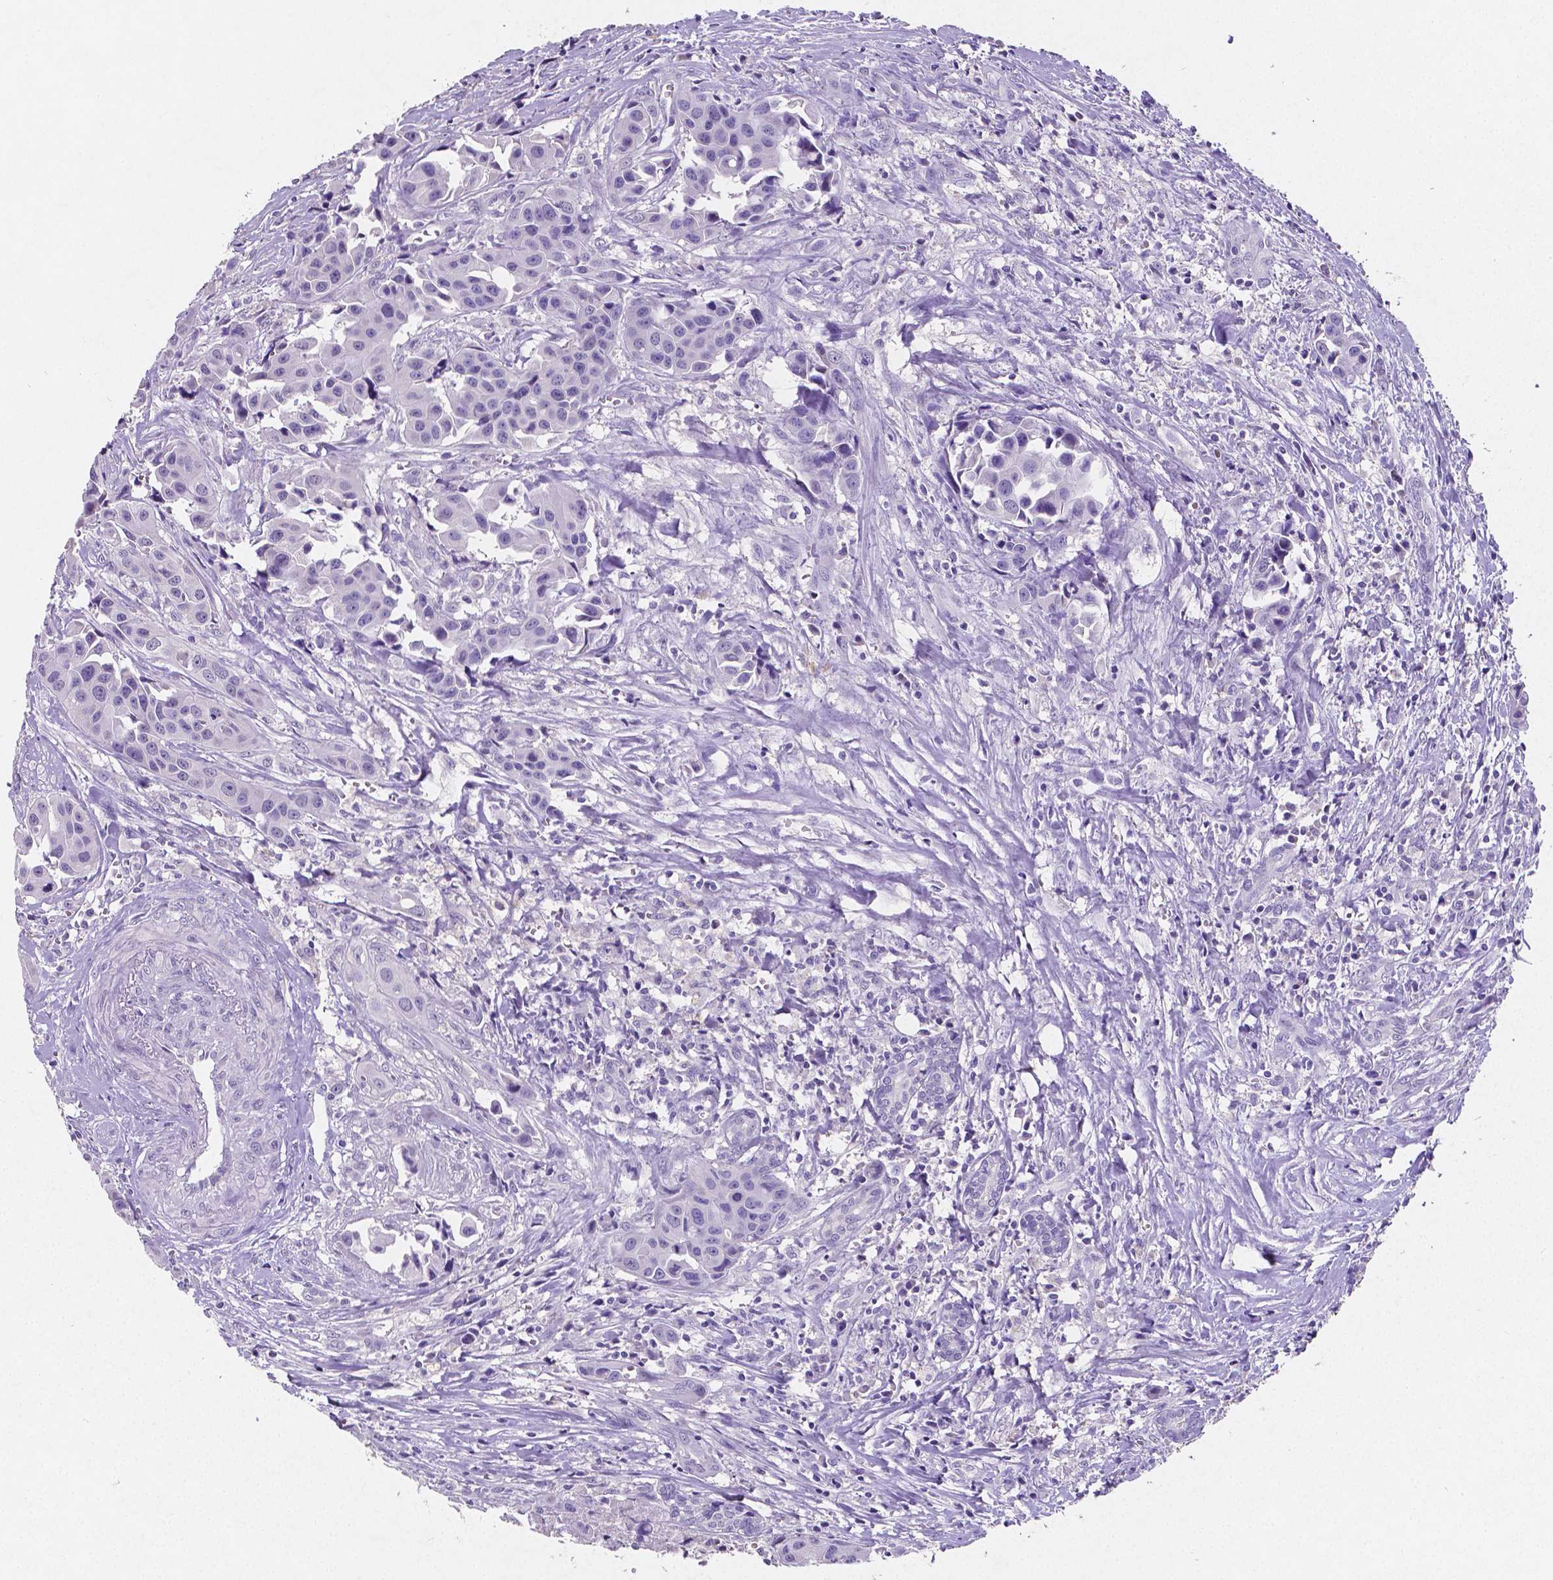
{"staining": {"intensity": "negative", "quantity": "none", "location": "none"}, "tissue": "head and neck cancer", "cell_type": "Tumor cells", "image_type": "cancer", "snomed": [{"axis": "morphology", "description": "Adenocarcinoma, NOS"}, {"axis": "topography", "description": "Head-Neck"}], "caption": "Protein analysis of adenocarcinoma (head and neck) exhibits no significant positivity in tumor cells.", "gene": "SATB2", "patient": {"sex": "male", "age": 76}}